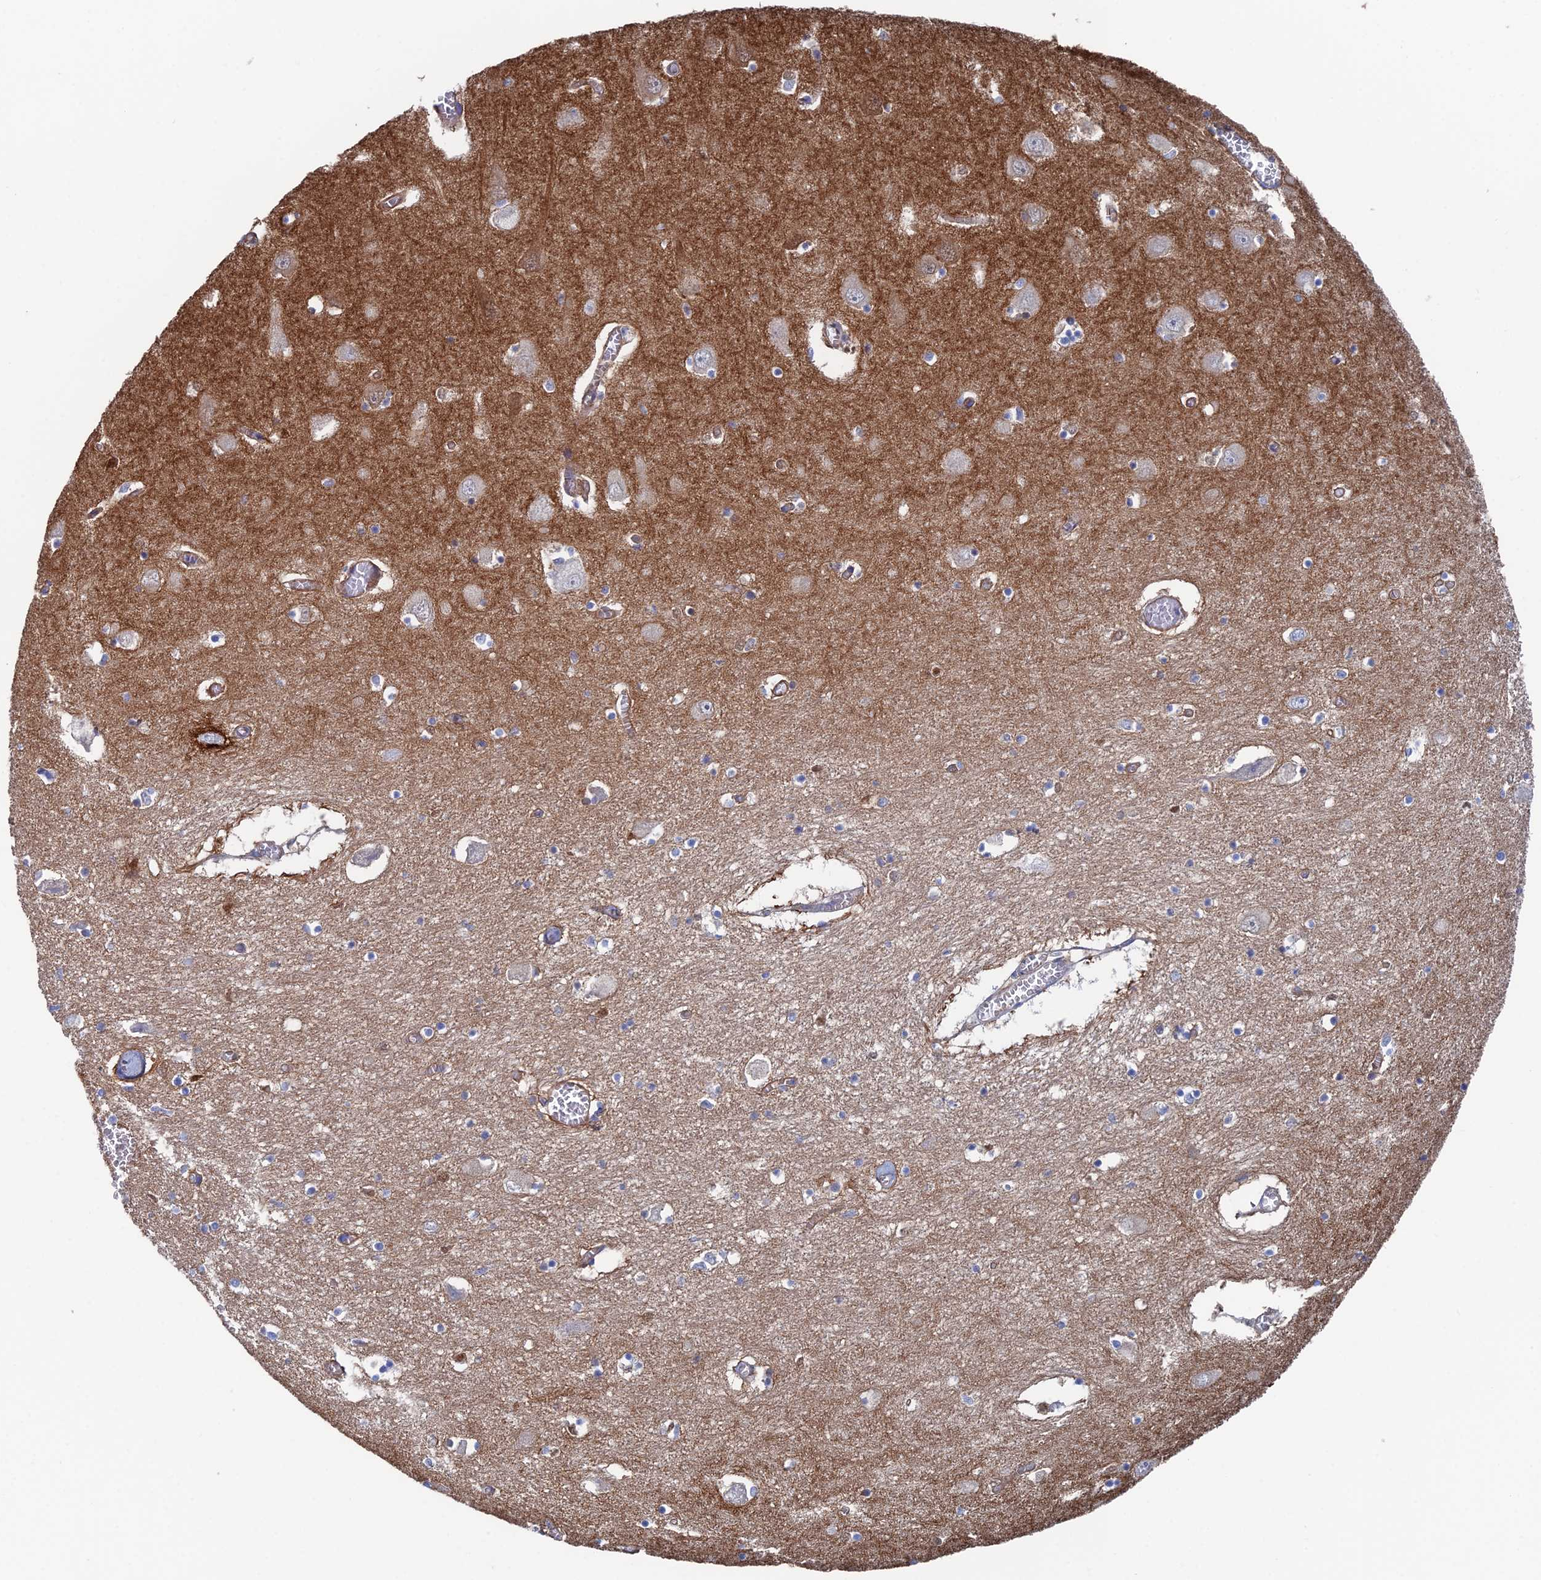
{"staining": {"intensity": "negative", "quantity": "none", "location": "none"}, "tissue": "hippocampus", "cell_type": "Glial cells", "image_type": "normal", "snomed": [{"axis": "morphology", "description": "Normal tissue, NOS"}, {"axis": "topography", "description": "Hippocampus"}], "caption": "Glial cells show no significant positivity in normal hippocampus. Brightfield microscopy of immunohistochemistry stained with DAB (brown) and hematoxylin (blue), captured at high magnification.", "gene": "SNX11", "patient": {"sex": "male", "age": 70}}